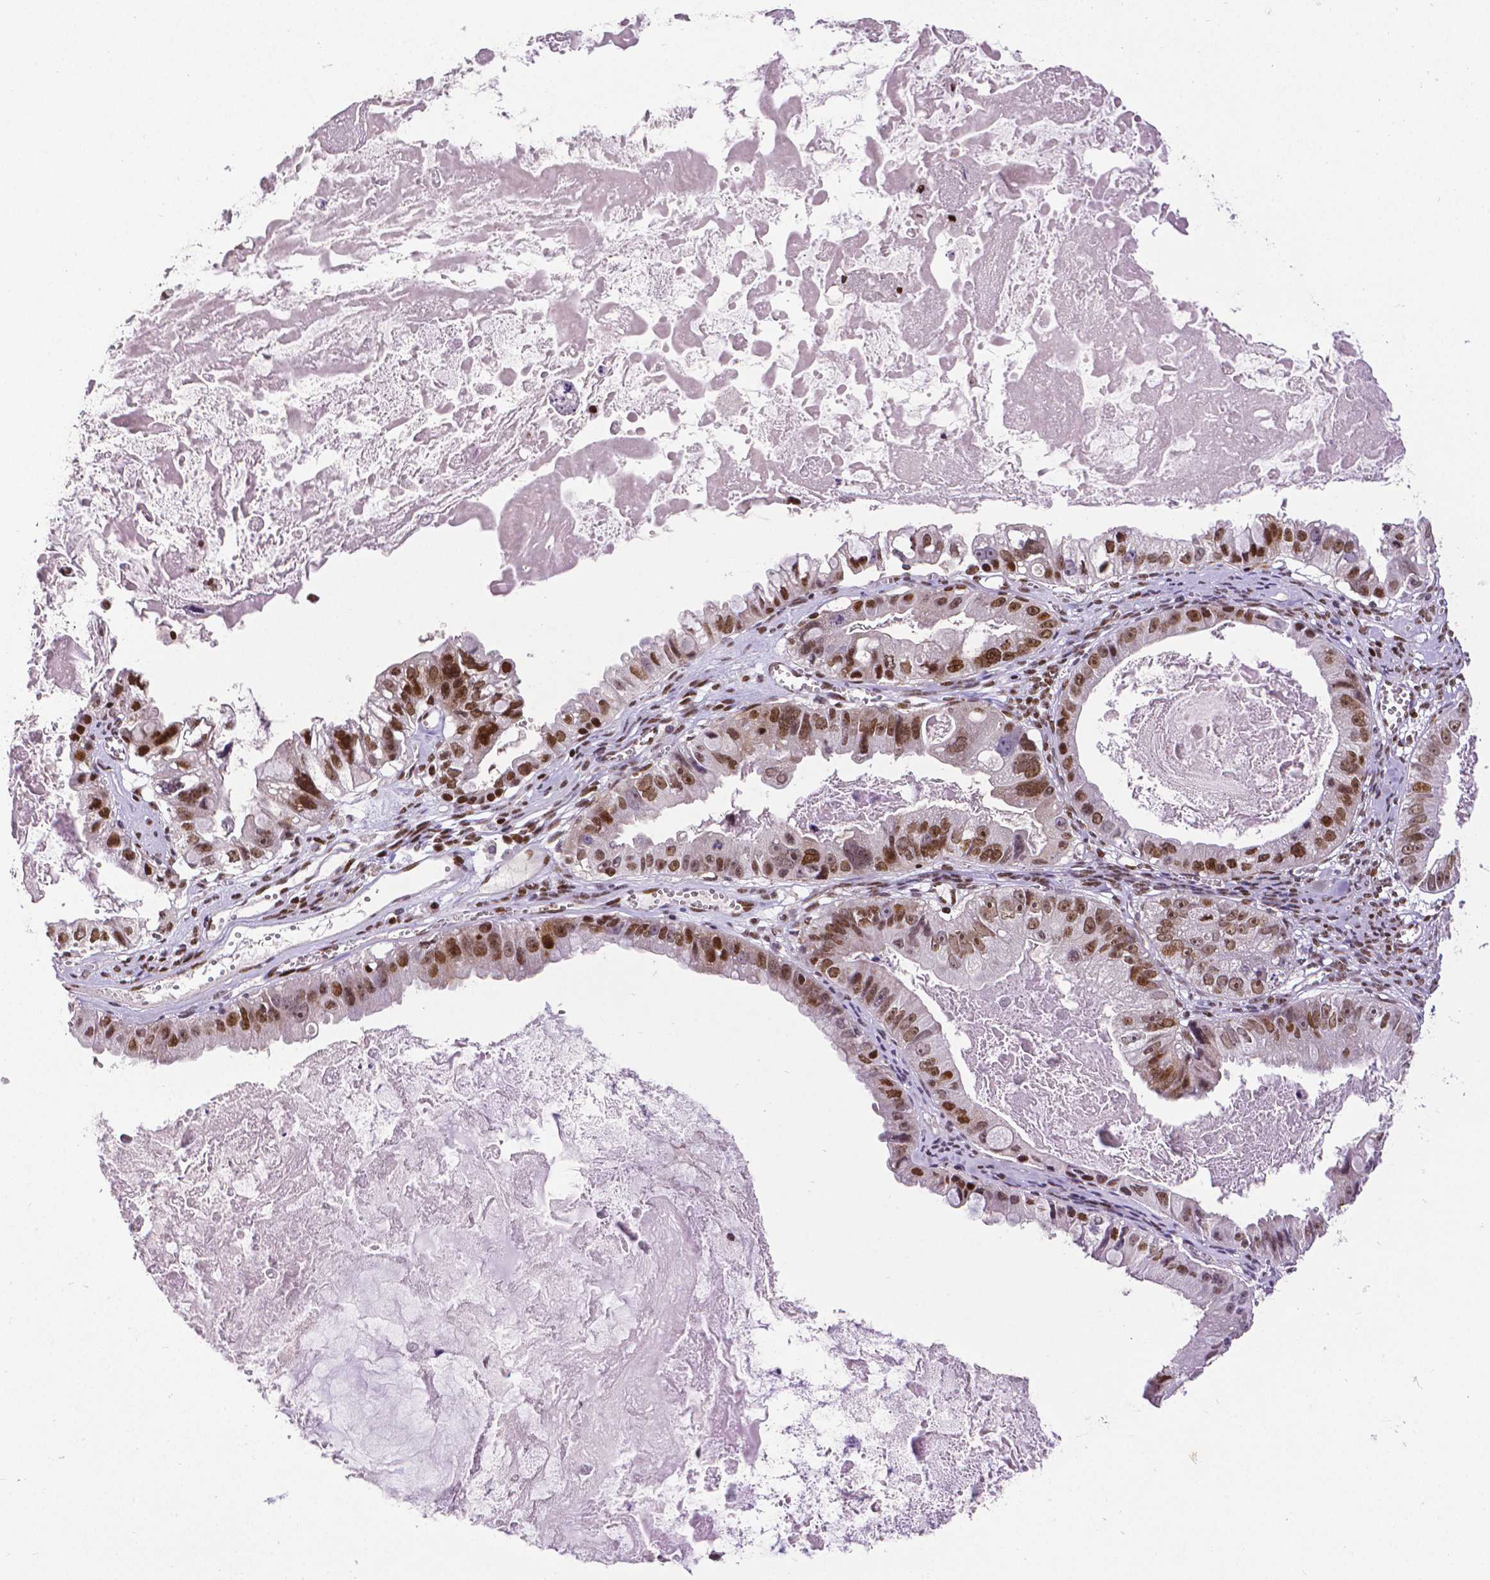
{"staining": {"intensity": "moderate", "quantity": "25%-75%", "location": "nuclear"}, "tissue": "ovarian cancer", "cell_type": "Tumor cells", "image_type": "cancer", "snomed": [{"axis": "morphology", "description": "Cystadenocarcinoma, mucinous, NOS"}, {"axis": "topography", "description": "Ovary"}], "caption": "A histopathology image showing moderate nuclear staining in about 25%-75% of tumor cells in mucinous cystadenocarcinoma (ovarian), as visualized by brown immunohistochemical staining.", "gene": "CTCF", "patient": {"sex": "female", "age": 61}}